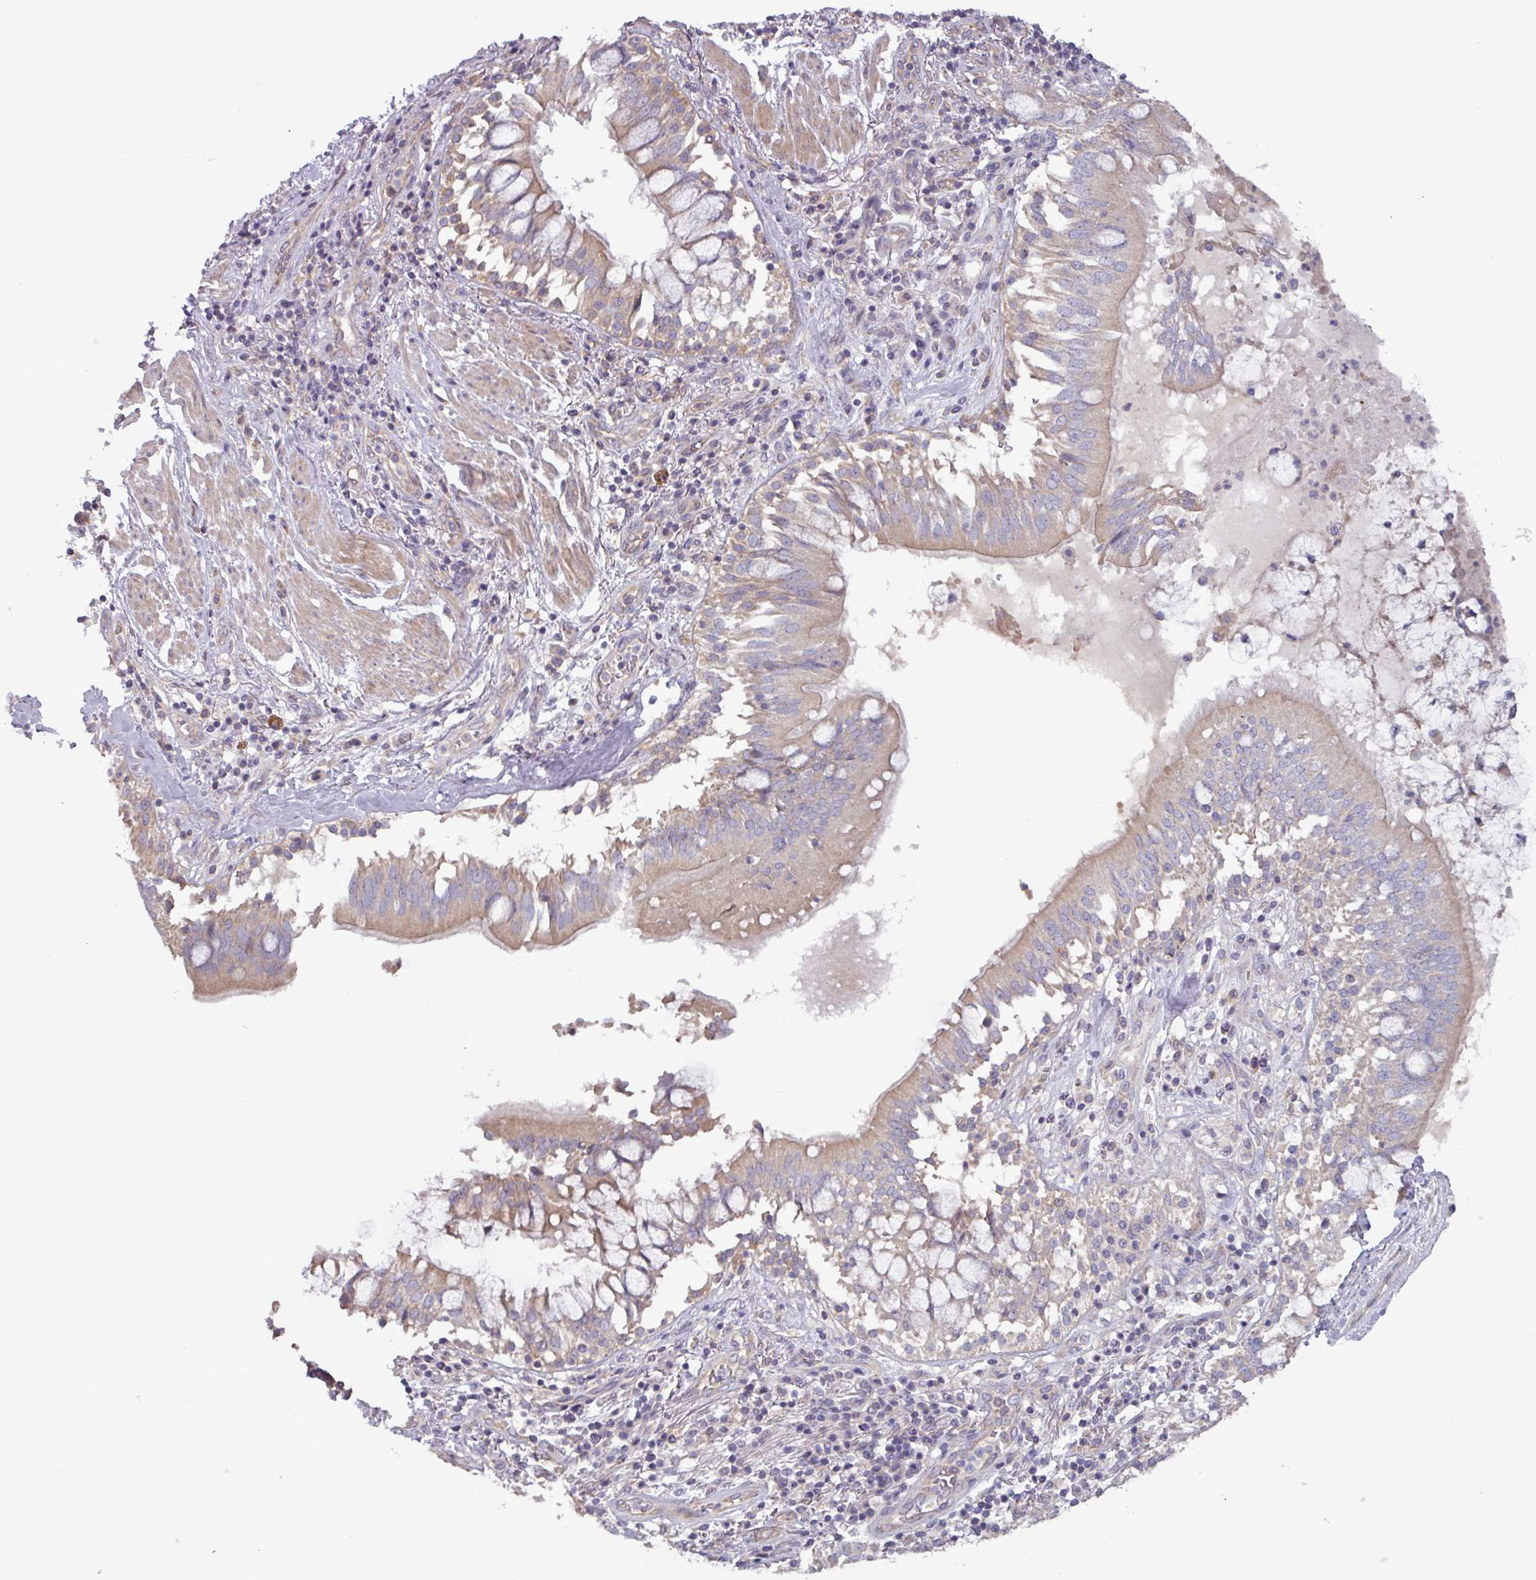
{"staining": {"intensity": "moderate", "quantity": "<25%", "location": "cytoplasmic/membranous"}, "tissue": "adipose tissue", "cell_type": "Adipocytes", "image_type": "normal", "snomed": [{"axis": "morphology", "description": "Normal tissue, NOS"}, {"axis": "morphology", "description": "Squamous cell carcinoma, NOS"}, {"axis": "topography", "description": "Bronchus"}, {"axis": "topography", "description": "Lung"}], "caption": "IHC (DAB (3,3'-diaminobenzidine)) staining of normal adipose tissue shows moderate cytoplasmic/membranous protein expression in approximately <25% of adipocytes. (DAB (3,3'-diaminobenzidine) IHC with brightfield microscopy, high magnification).", "gene": "PLIN2", "patient": {"sex": "male", "age": 64}}